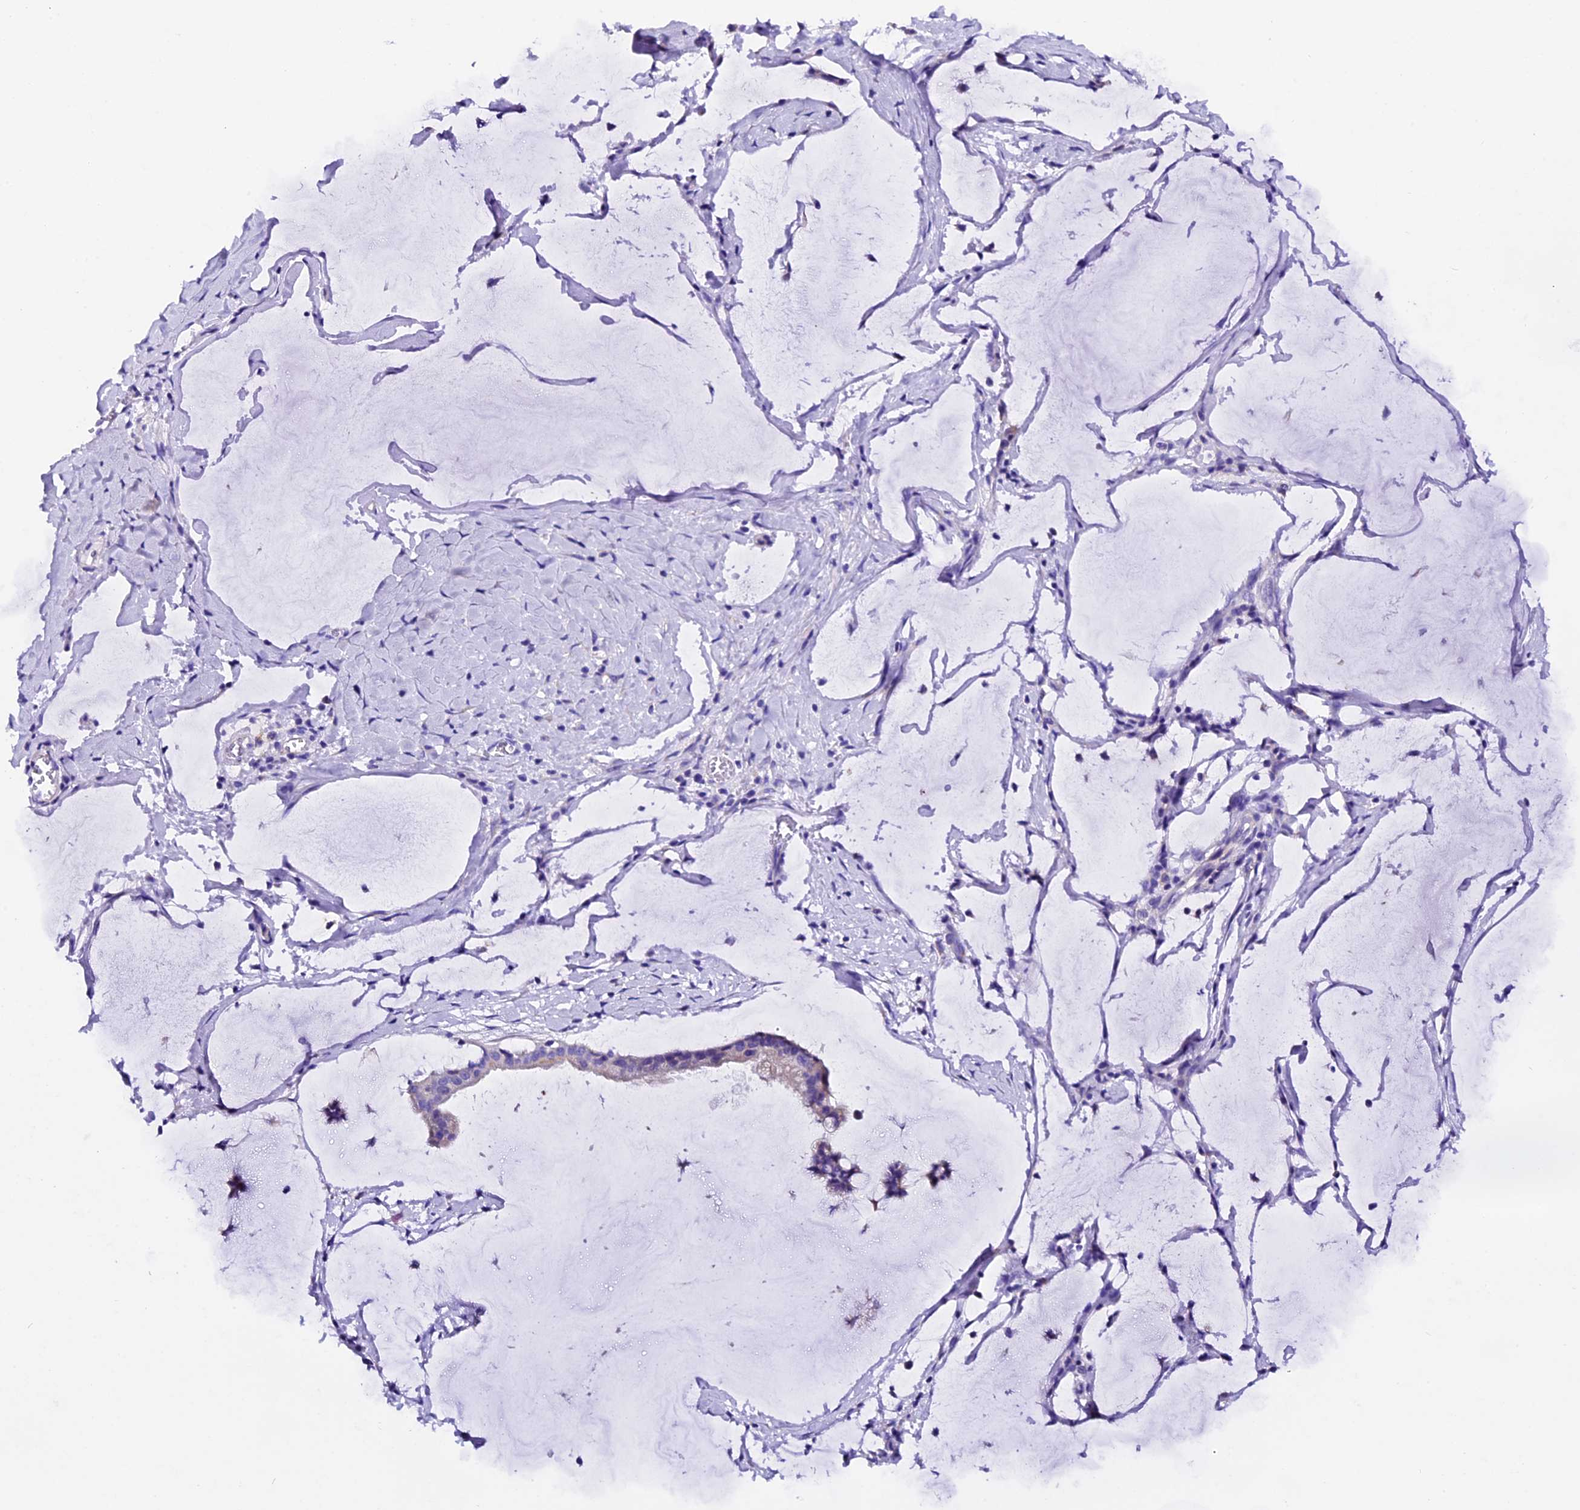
{"staining": {"intensity": "weak", "quantity": "<25%", "location": "cytoplasmic/membranous"}, "tissue": "ovarian cancer", "cell_type": "Tumor cells", "image_type": "cancer", "snomed": [{"axis": "morphology", "description": "Cystadenocarcinoma, mucinous, NOS"}, {"axis": "topography", "description": "Ovary"}], "caption": "An IHC photomicrograph of mucinous cystadenocarcinoma (ovarian) is shown. There is no staining in tumor cells of mucinous cystadenocarcinoma (ovarian).", "gene": "COMTD1", "patient": {"sex": "female", "age": 73}}